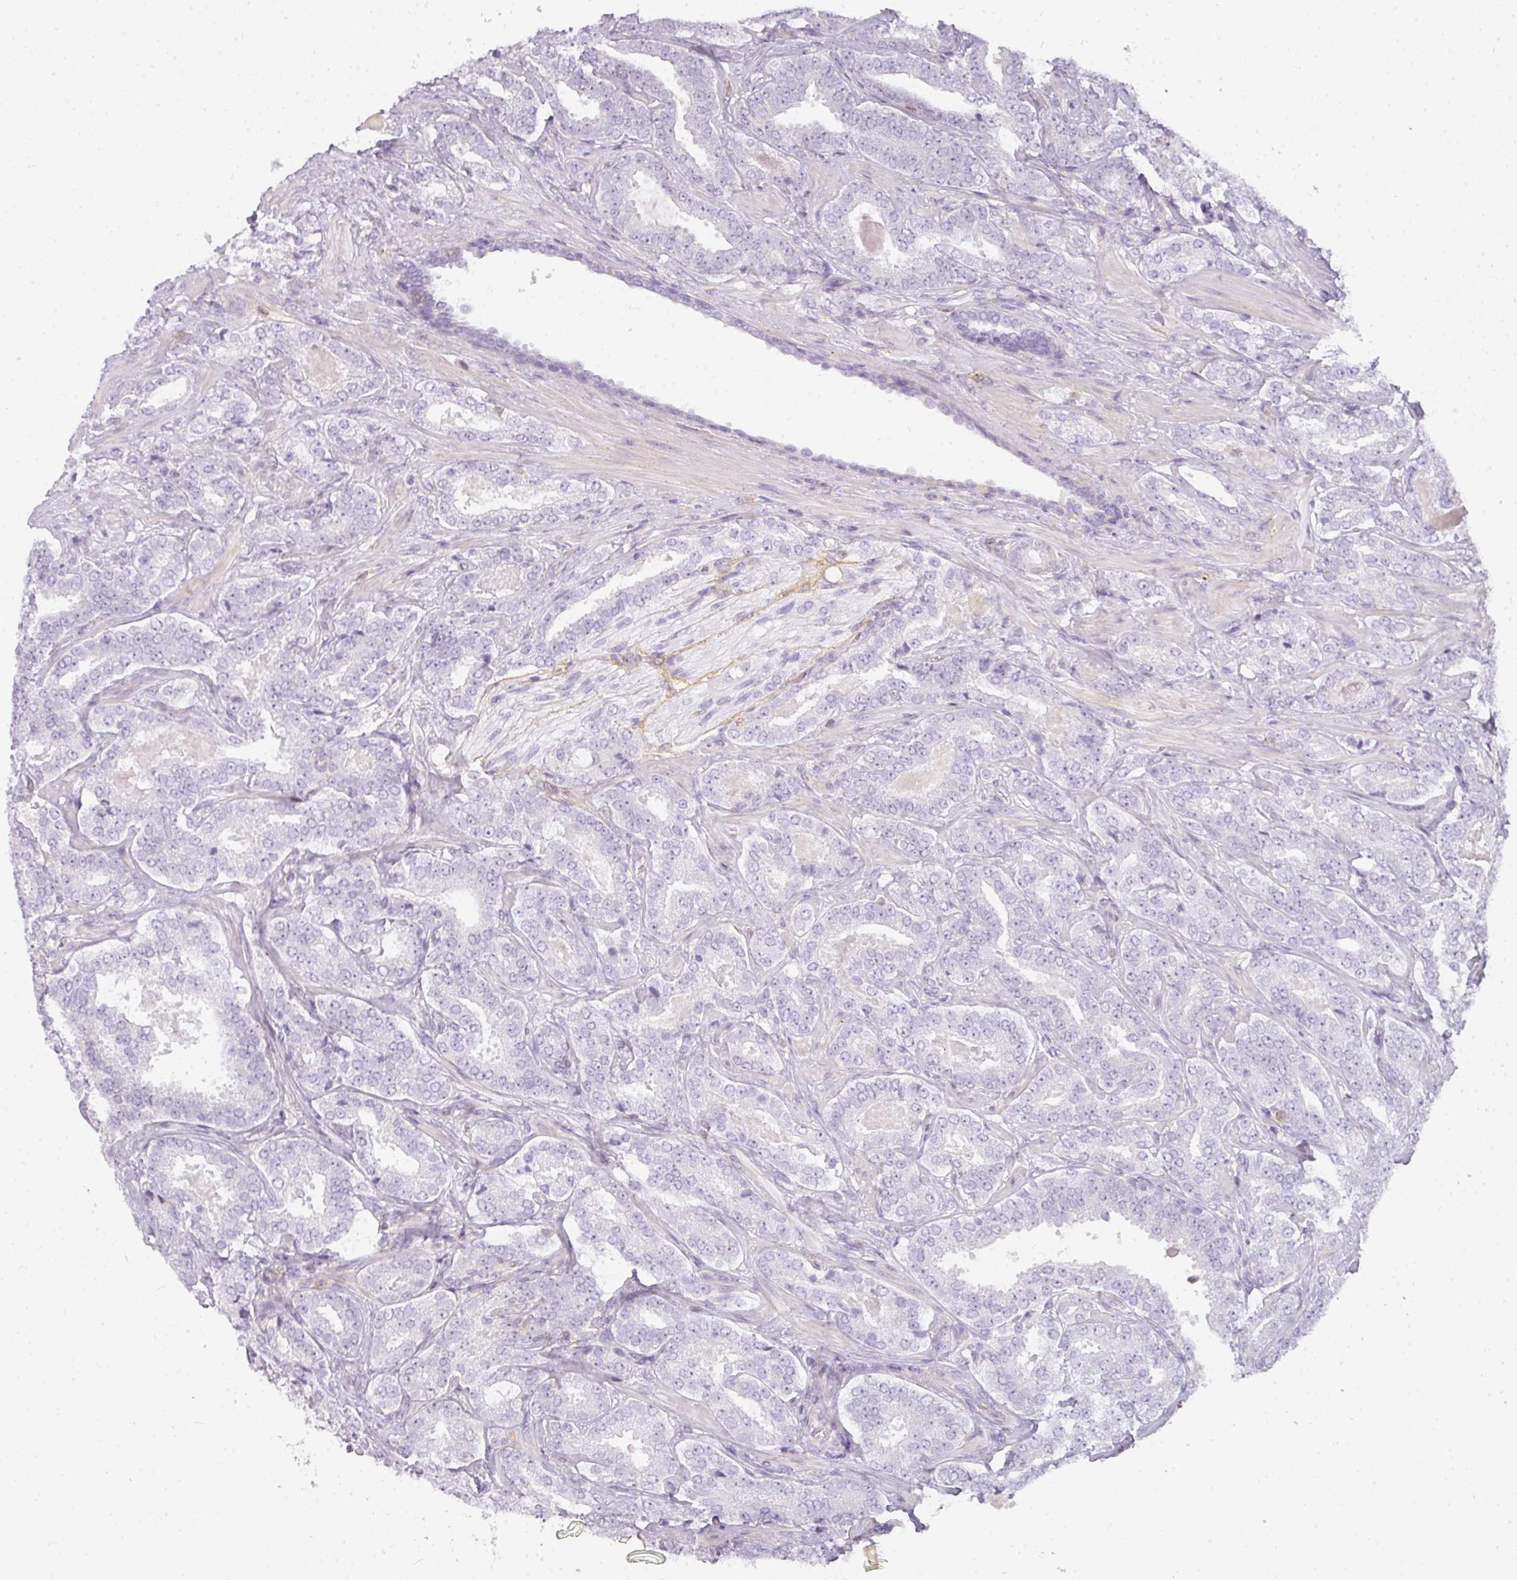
{"staining": {"intensity": "negative", "quantity": "none", "location": "none"}, "tissue": "prostate cancer", "cell_type": "Tumor cells", "image_type": "cancer", "snomed": [{"axis": "morphology", "description": "Adenocarcinoma, High grade"}, {"axis": "topography", "description": "Prostate"}], "caption": "A high-resolution histopathology image shows IHC staining of prostate cancer (high-grade adenocarcinoma), which shows no significant positivity in tumor cells.", "gene": "TMEM42", "patient": {"sex": "male", "age": 65}}